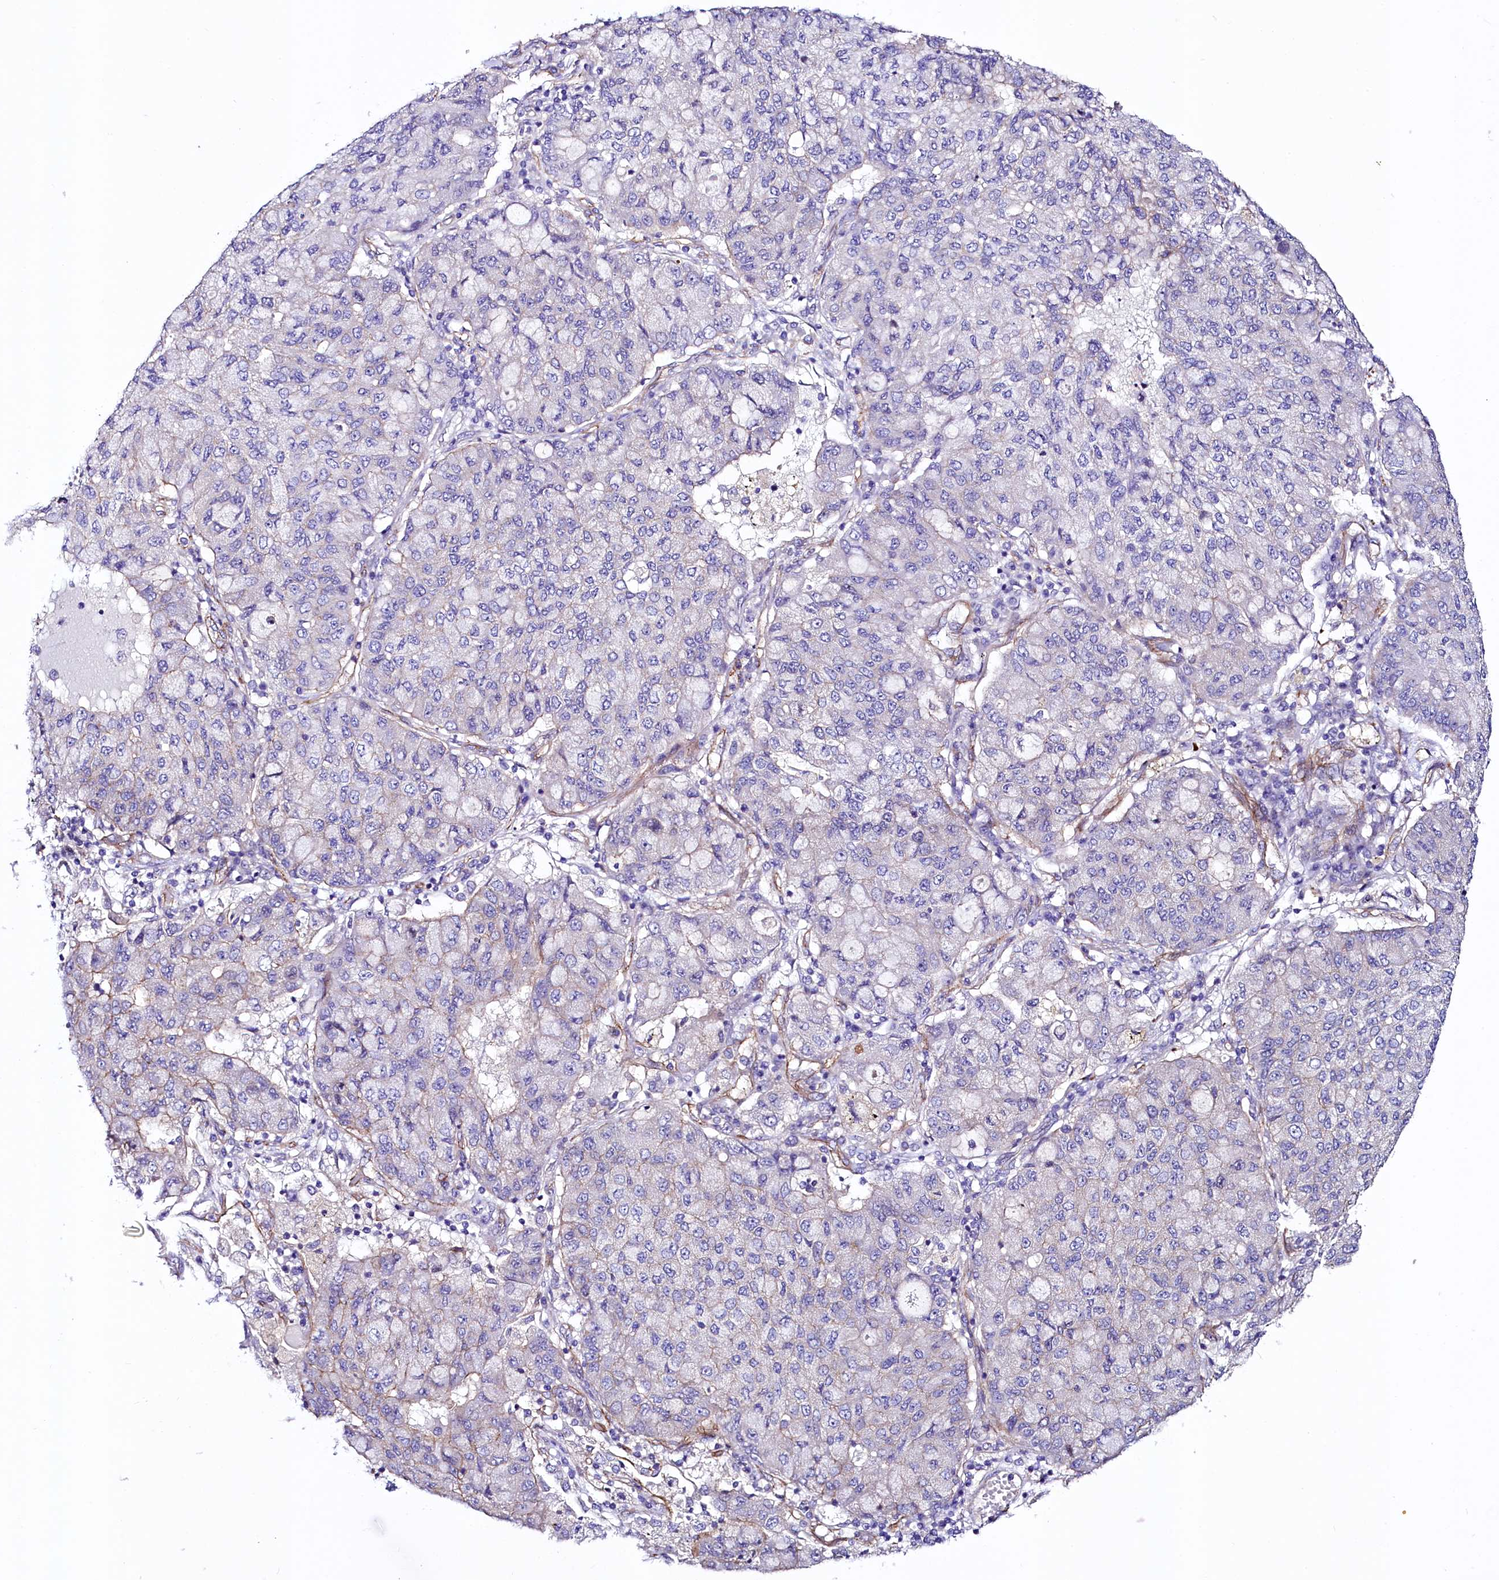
{"staining": {"intensity": "negative", "quantity": "none", "location": "none"}, "tissue": "lung cancer", "cell_type": "Tumor cells", "image_type": "cancer", "snomed": [{"axis": "morphology", "description": "Squamous cell carcinoma, NOS"}, {"axis": "topography", "description": "Lung"}], "caption": "High power microscopy histopathology image of an immunohistochemistry (IHC) photomicrograph of lung cancer, revealing no significant positivity in tumor cells. The staining was performed using DAB to visualize the protein expression in brown, while the nuclei were stained in blue with hematoxylin (Magnification: 20x).", "gene": "SLF1", "patient": {"sex": "male", "age": 74}}